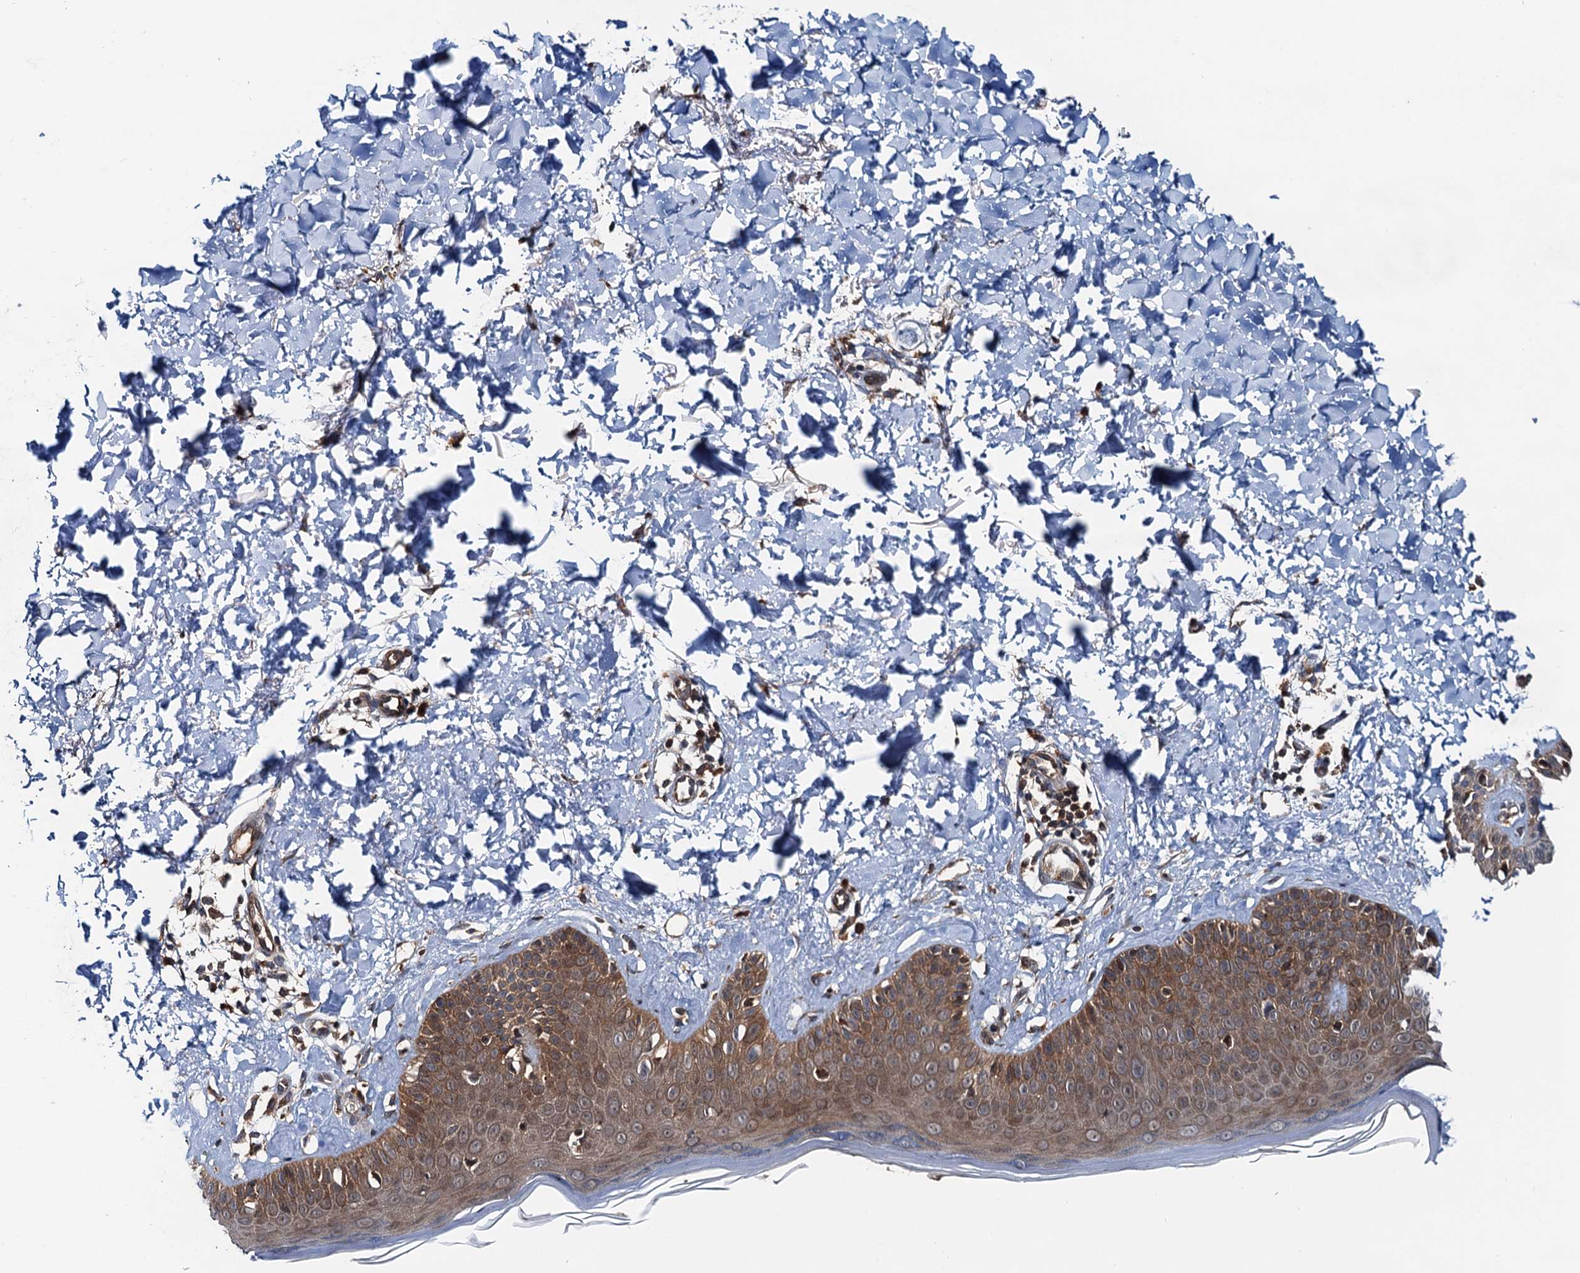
{"staining": {"intensity": "weak", "quantity": ">75%", "location": "cytoplasmic/membranous"}, "tissue": "skin", "cell_type": "Fibroblasts", "image_type": "normal", "snomed": [{"axis": "morphology", "description": "Normal tissue, NOS"}, {"axis": "topography", "description": "Skin"}], "caption": "Skin was stained to show a protein in brown. There is low levels of weak cytoplasmic/membranous positivity in about >75% of fibroblasts. The protein of interest is shown in brown color, while the nuclei are stained blue.", "gene": "AAGAB", "patient": {"sex": "male", "age": 52}}